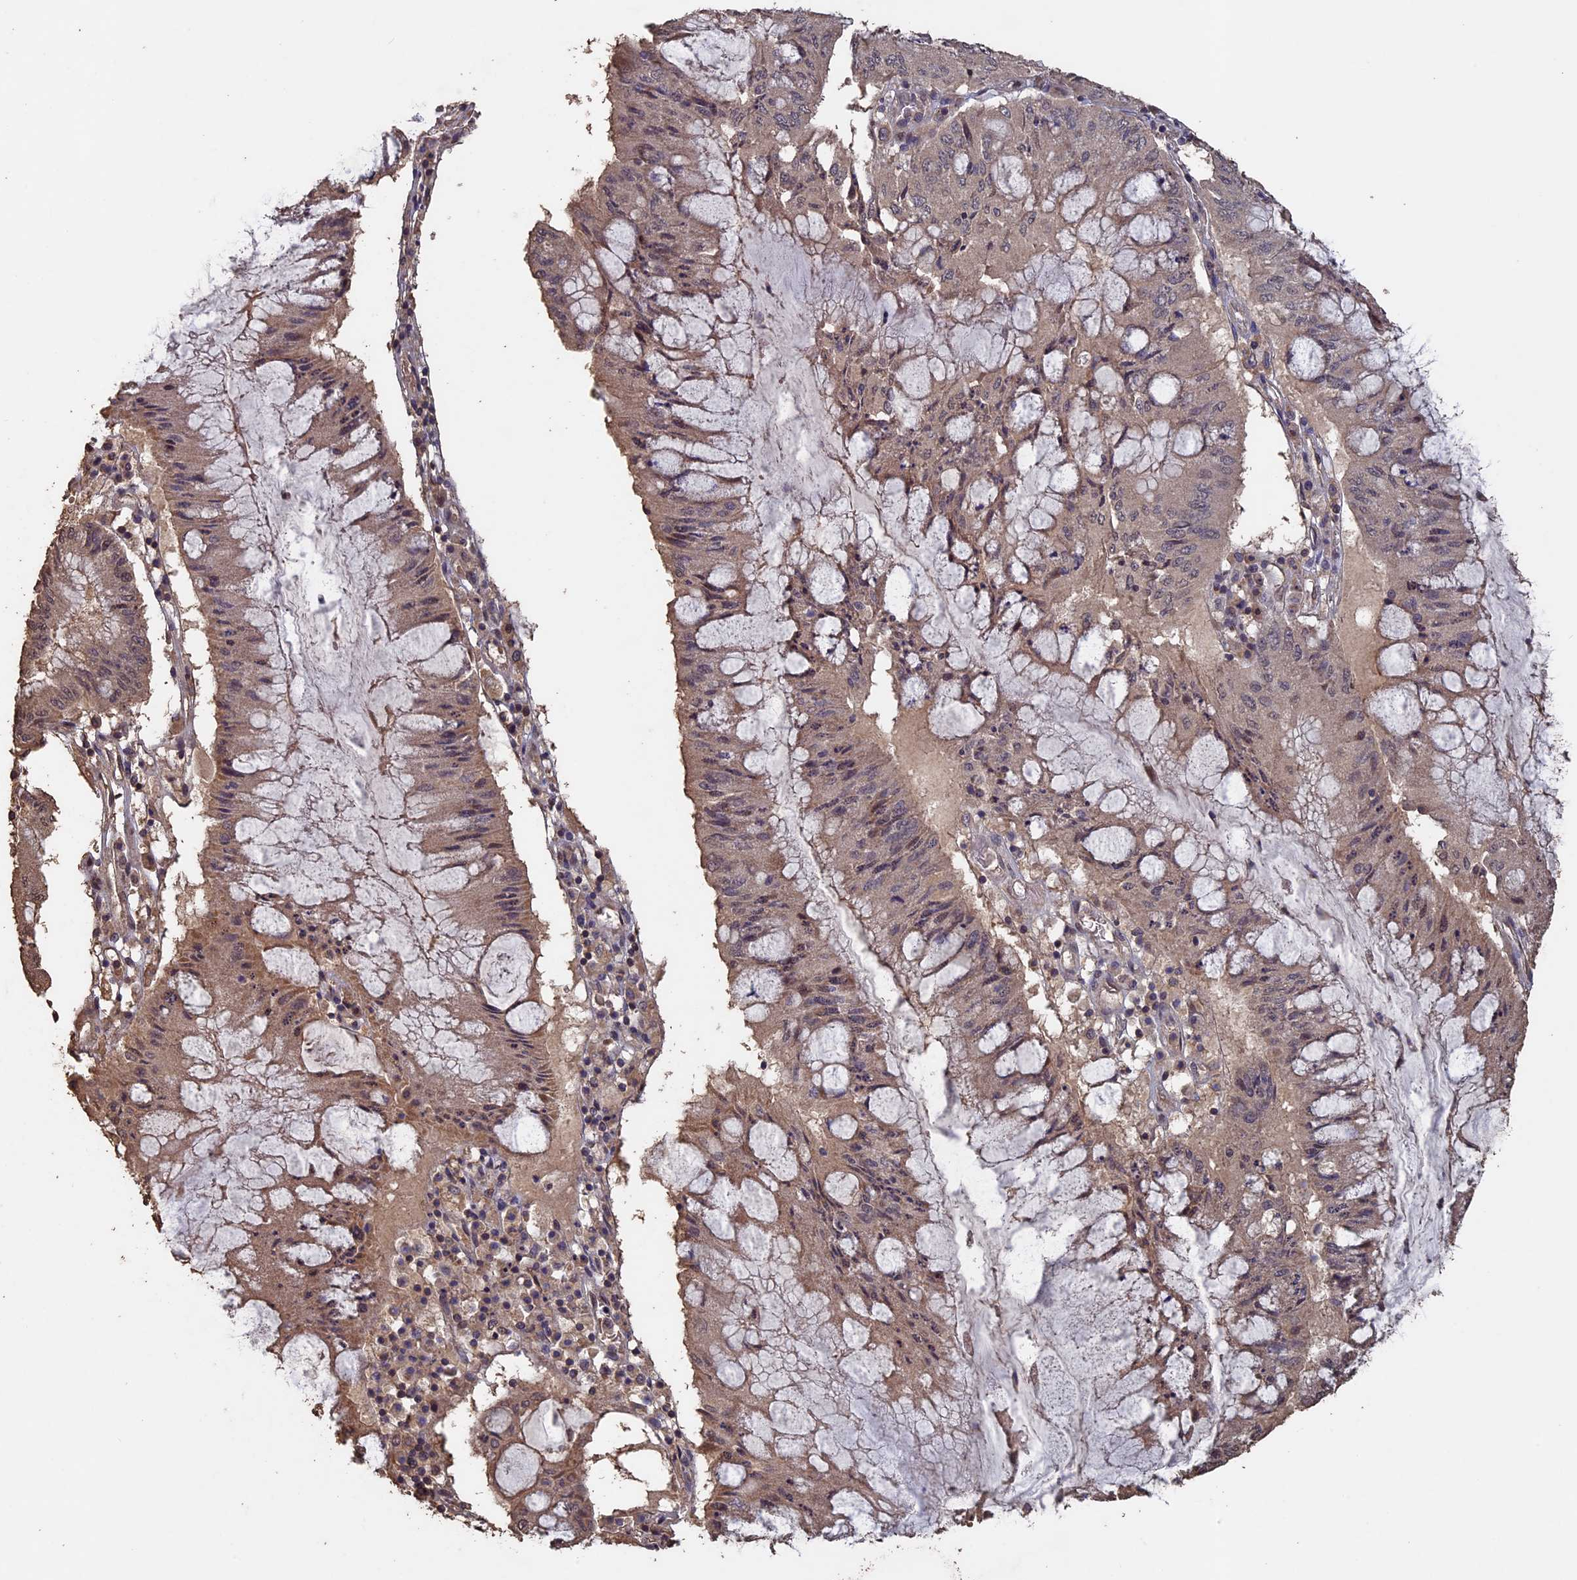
{"staining": {"intensity": "weak", "quantity": "<25%", "location": "cytoplasmic/membranous"}, "tissue": "pancreatic cancer", "cell_type": "Tumor cells", "image_type": "cancer", "snomed": [{"axis": "morphology", "description": "Adenocarcinoma, NOS"}, {"axis": "topography", "description": "Pancreas"}], "caption": "DAB (3,3'-diaminobenzidine) immunohistochemical staining of pancreatic cancer (adenocarcinoma) reveals no significant staining in tumor cells.", "gene": "HUNK", "patient": {"sex": "female", "age": 50}}